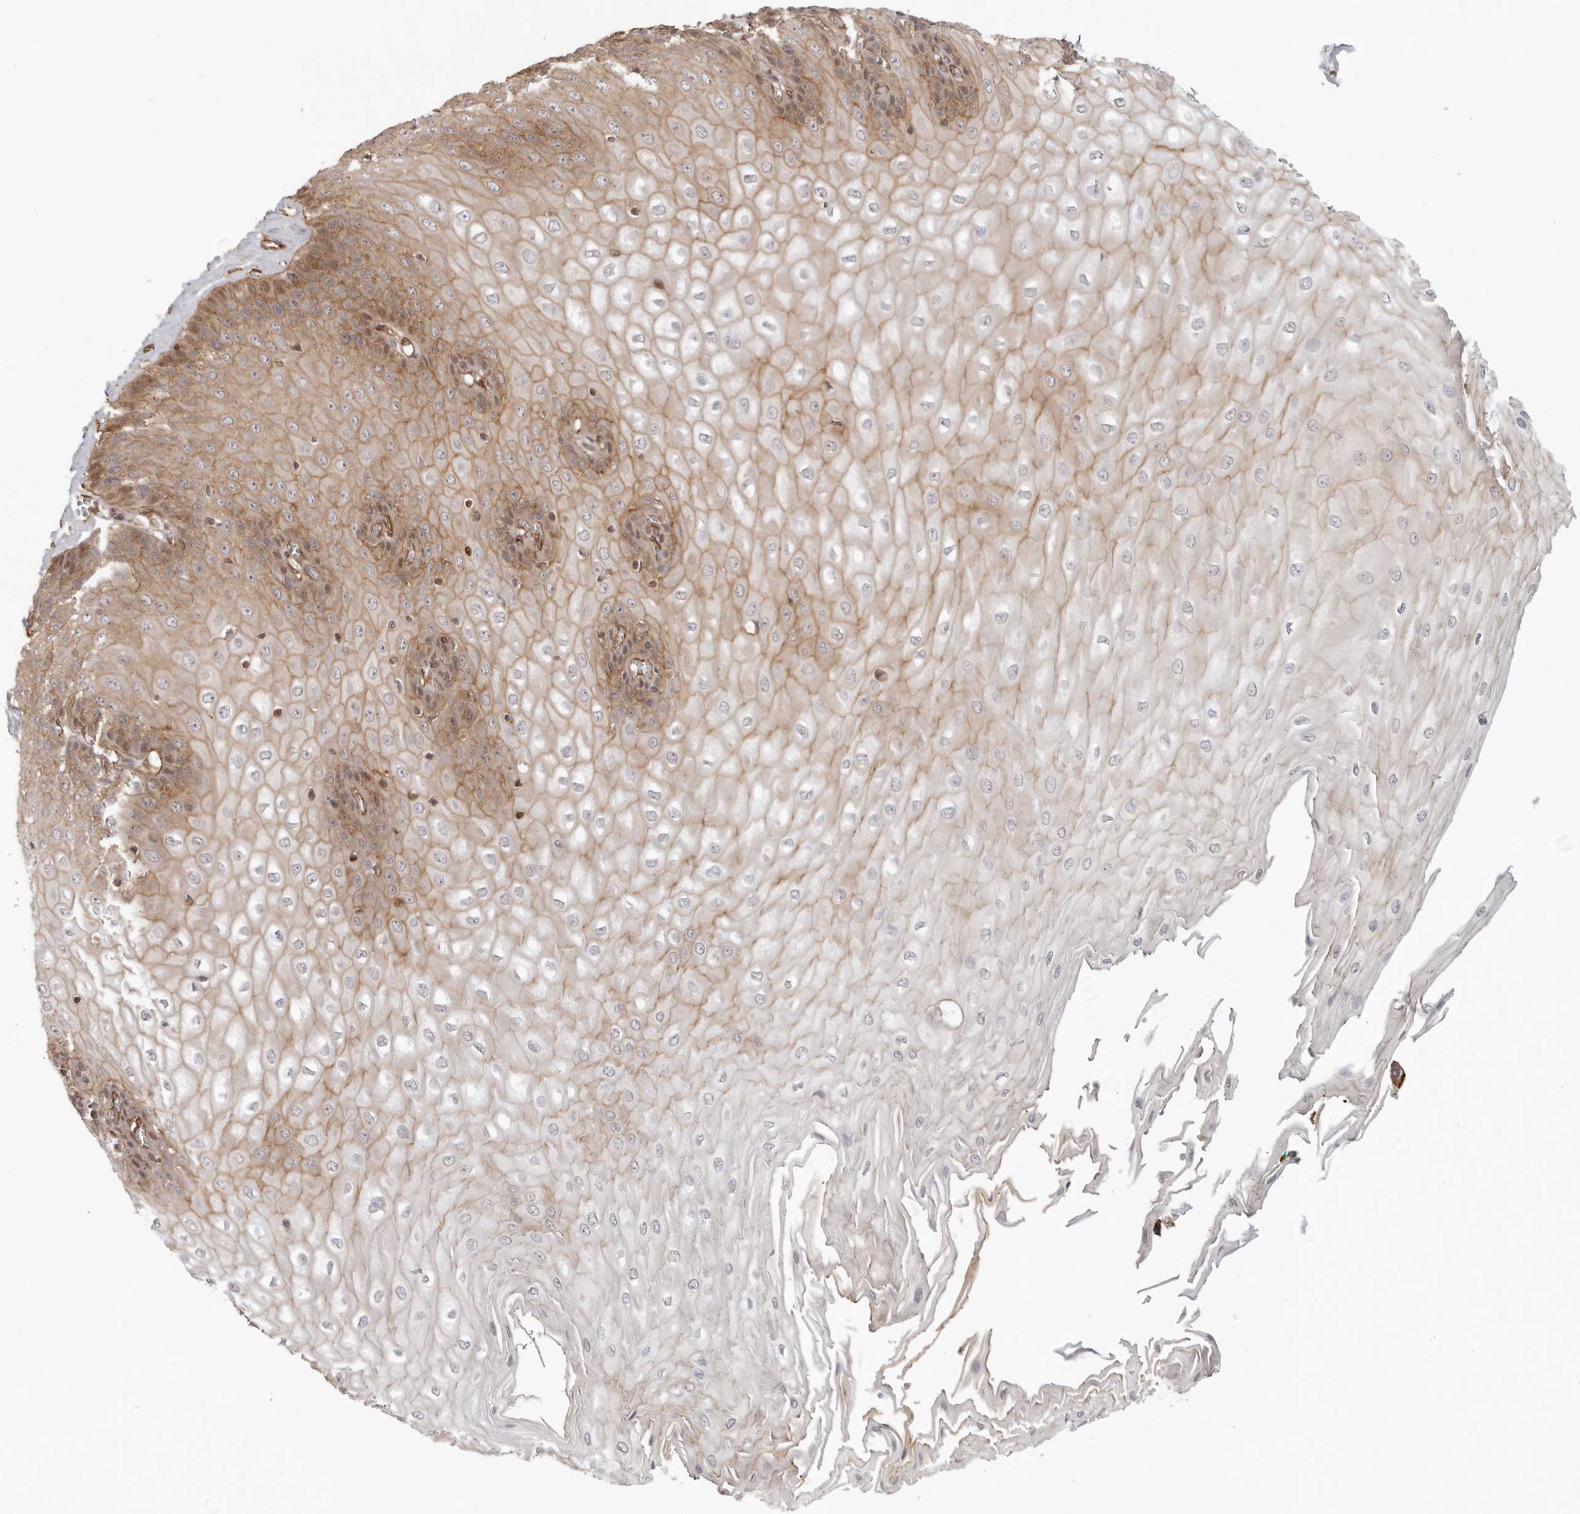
{"staining": {"intensity": "moderate", "quantity": ">75%", "location": "cytoplasmic/membranous,nuclear"}, "tissue": "esophagus", "cell_type": "Squamous epithelial cells", "image_type": "normal", "snomed": [{"axis": "morphology", "description": "Normal tissue, NOS"}, {"axis": "topography", "description": "Esophagus"}], "caption": "Squamous epithelial cells exhibit moderate cytoplasmic/membranous,nuclear positivity in approximately >75% of cells in normal esophagus.", "gene": "ATOH7", "patient": {"sex": "male", "age": 60}}